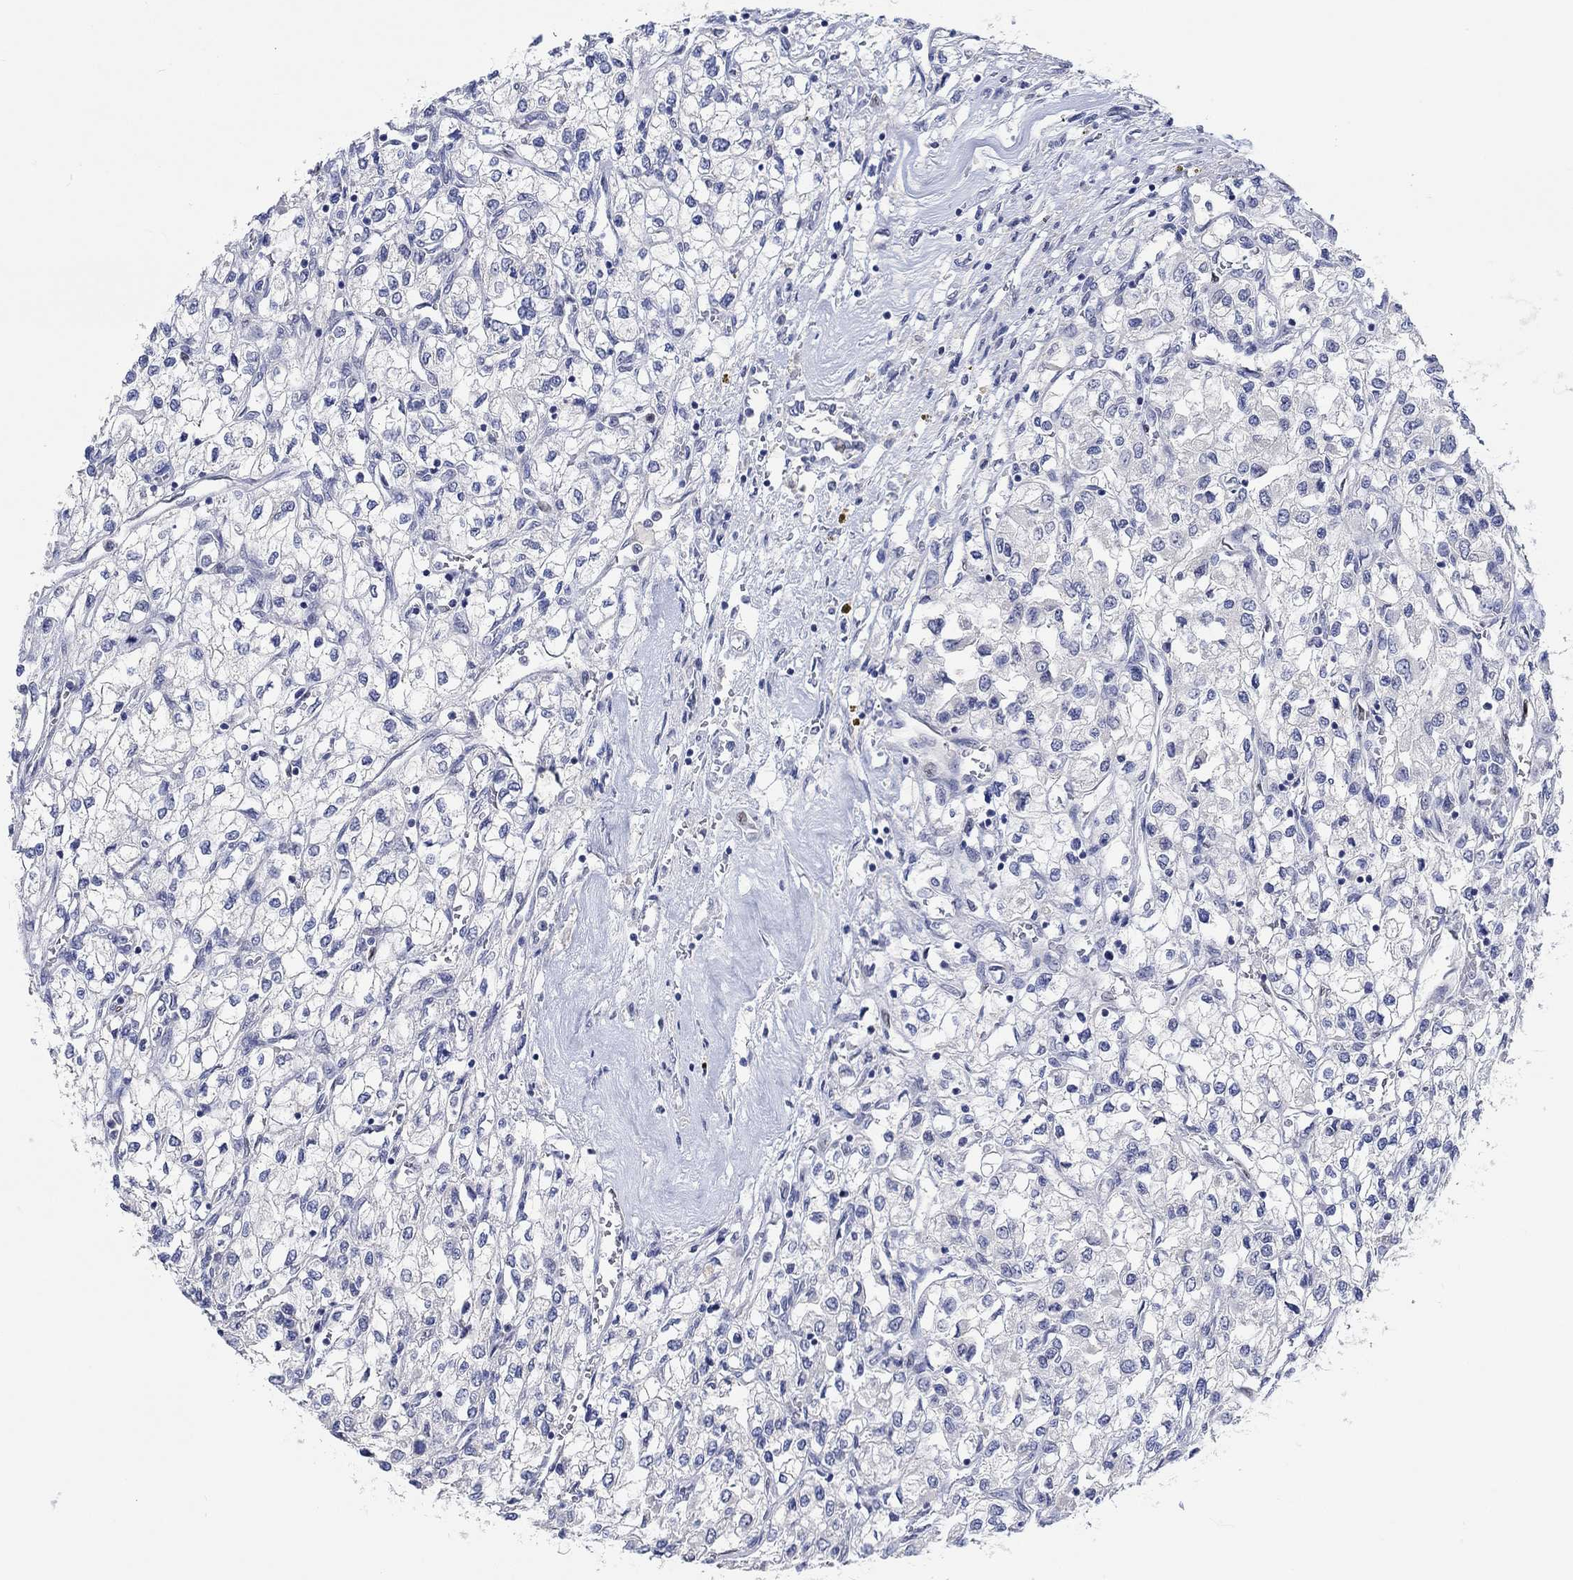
{"staining": {"intensity": "negative", "quantity": "none", "location": "none"}, "tissue": "renal cancer", "cell_type": "Tumor cells", "image_type": "cancer", "snomed": [{"axis": "morphology", "description": "Adenocarcinoma, NOS"}, {"axis": "topography", "description": "Kidney"}], "caption": "A micrograph of human renal adenocarcinoma is negative for staining in tumor cells.", "gene": "DLK1", "patient": {"sex": "male", "age": 80}}